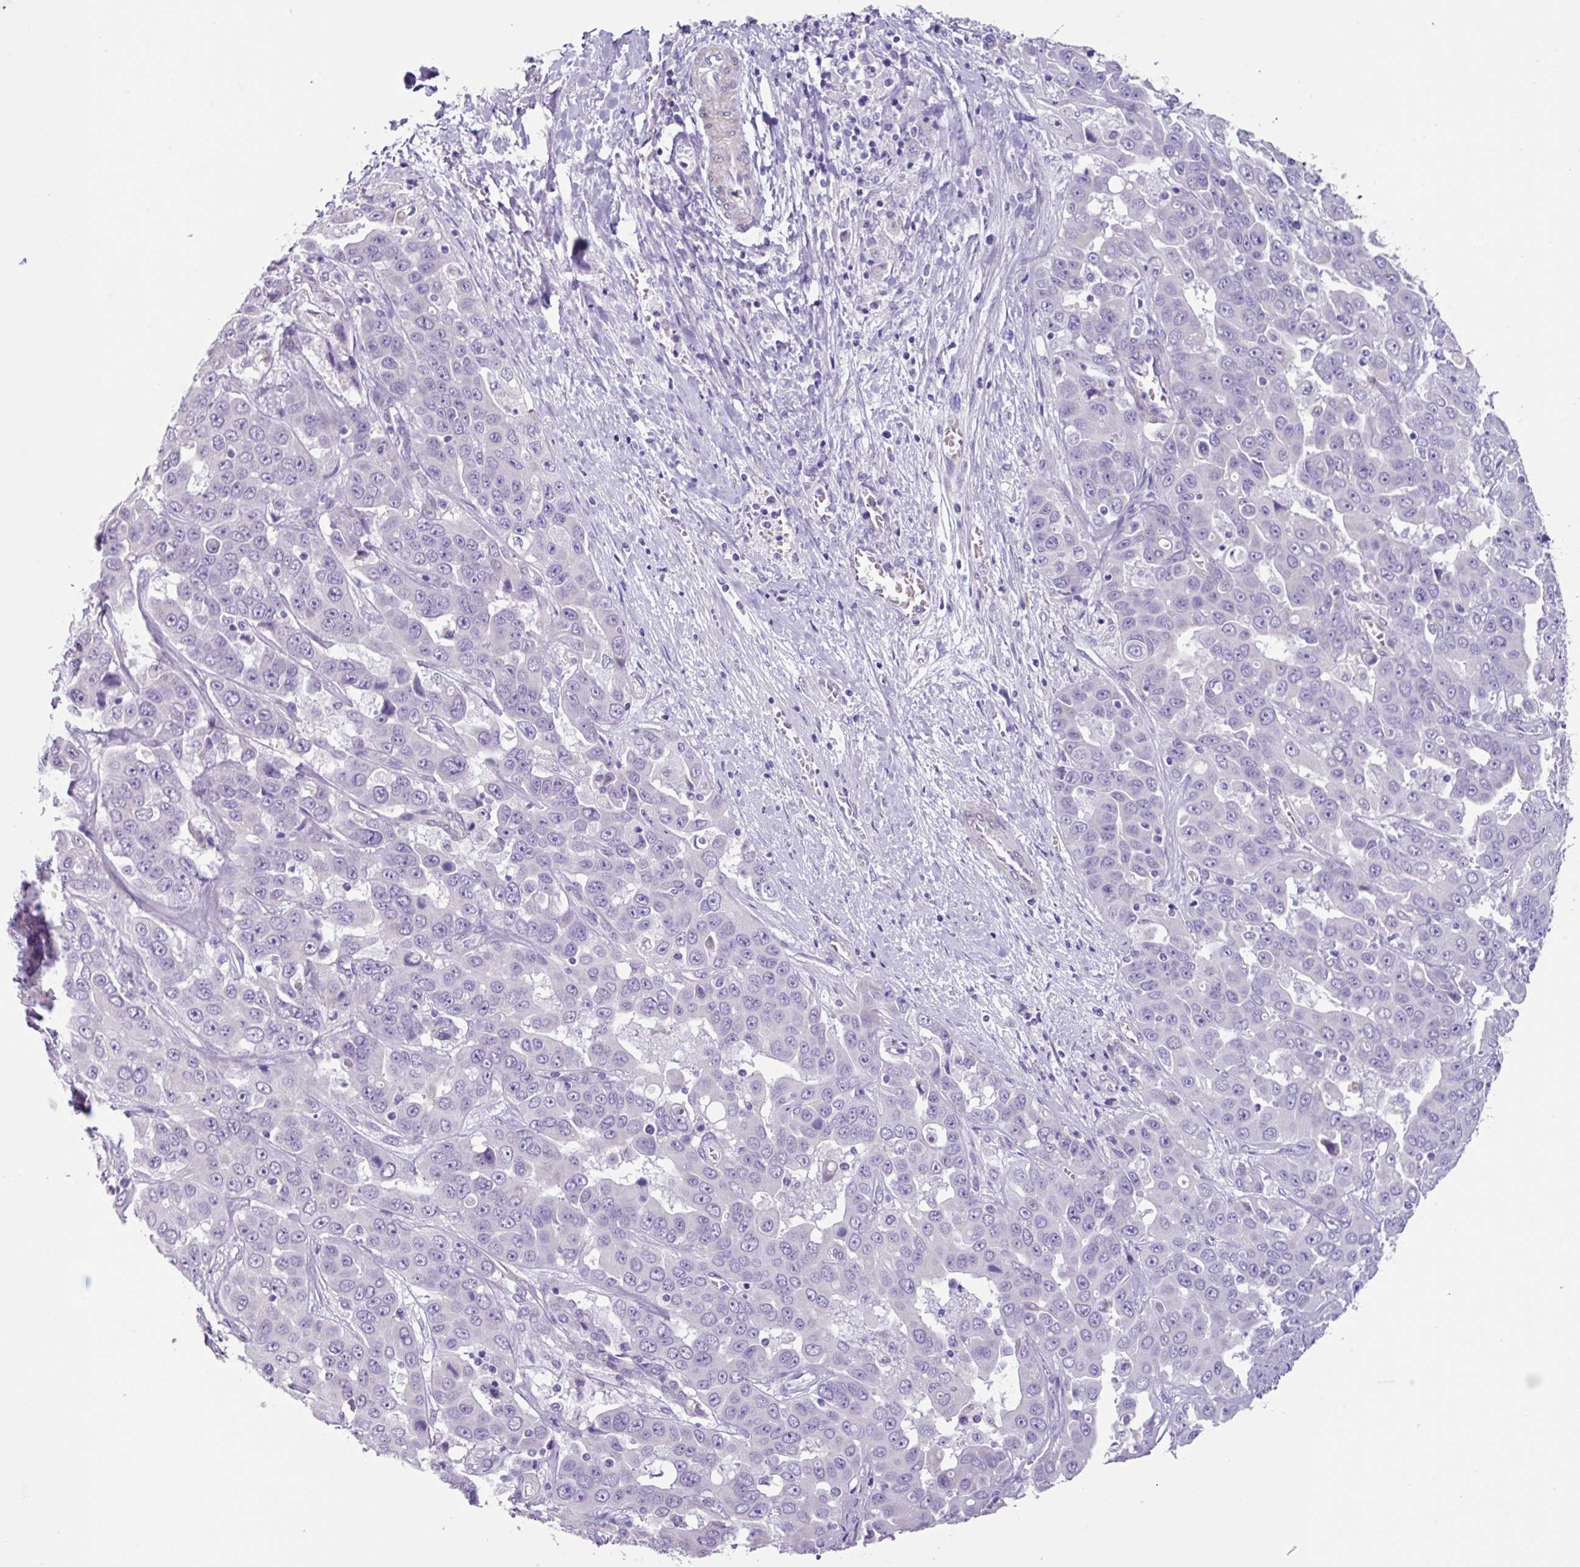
{"staining": {"intensity": "negative", "quantity": "none", "location": "none"}, "tissue": "liver cancer", "cell_type": "Tumor cells", "image_type": "cancer", "snomed": [{"axis": "morphology", "description": "Cholangiocarcinoma"}, {"axis": "topography", "description": "Liver"}], "caption": "High power microscopy photomicrograph of an immunohistochemistry image of liver cancer, revealing no significant staining in tumor cells. (Stains: DAB IHC with hematoxylin counter stain, Microscopy: brightfield microscopy at high magnification).", "gene": "OTX1", "patient": {"sex": "female", "age": 52}}